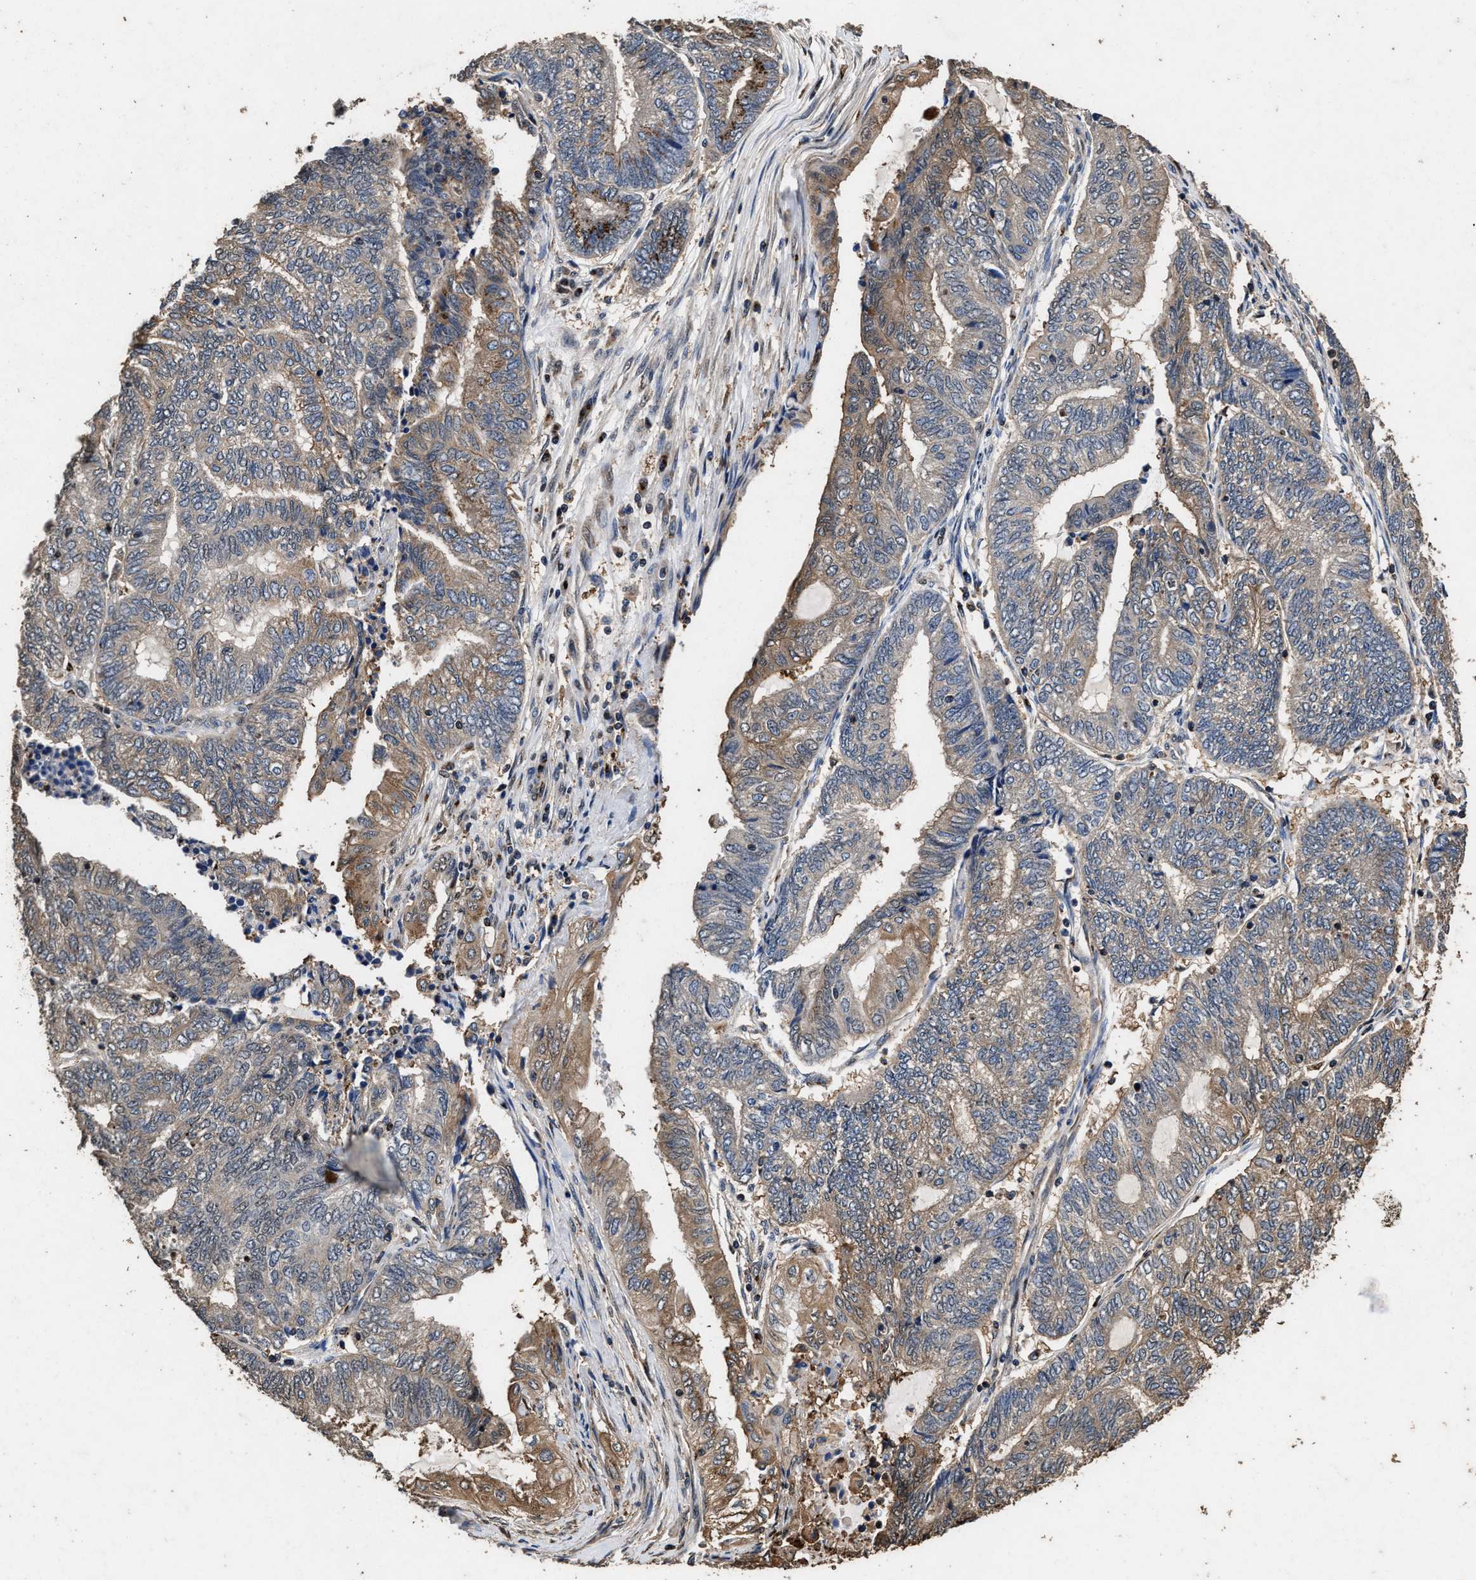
{"staining": {"intensity": "moderate", "quantity": "<25%", "location": "cytoplasmic/membranous"}, "tissue": "endometrial cancer", "cell_type": "Tumor cells", "image_type": "cancer", "snomed": [{"axis": "morphology", "description": "Adenocarcinoma, NOS"}, {"axis": "topography", "description": "Uterus"}, {"axis": "topography", "description": "Endometrium"}], "caption": "A brown stain labels moderate cytoplasmic/membranous positivity of a protein in endometrial cancer (adenocarcinoma) tumor cells.", "gene": "TPST2", "patient": {"sex": "female", "age": 70}}